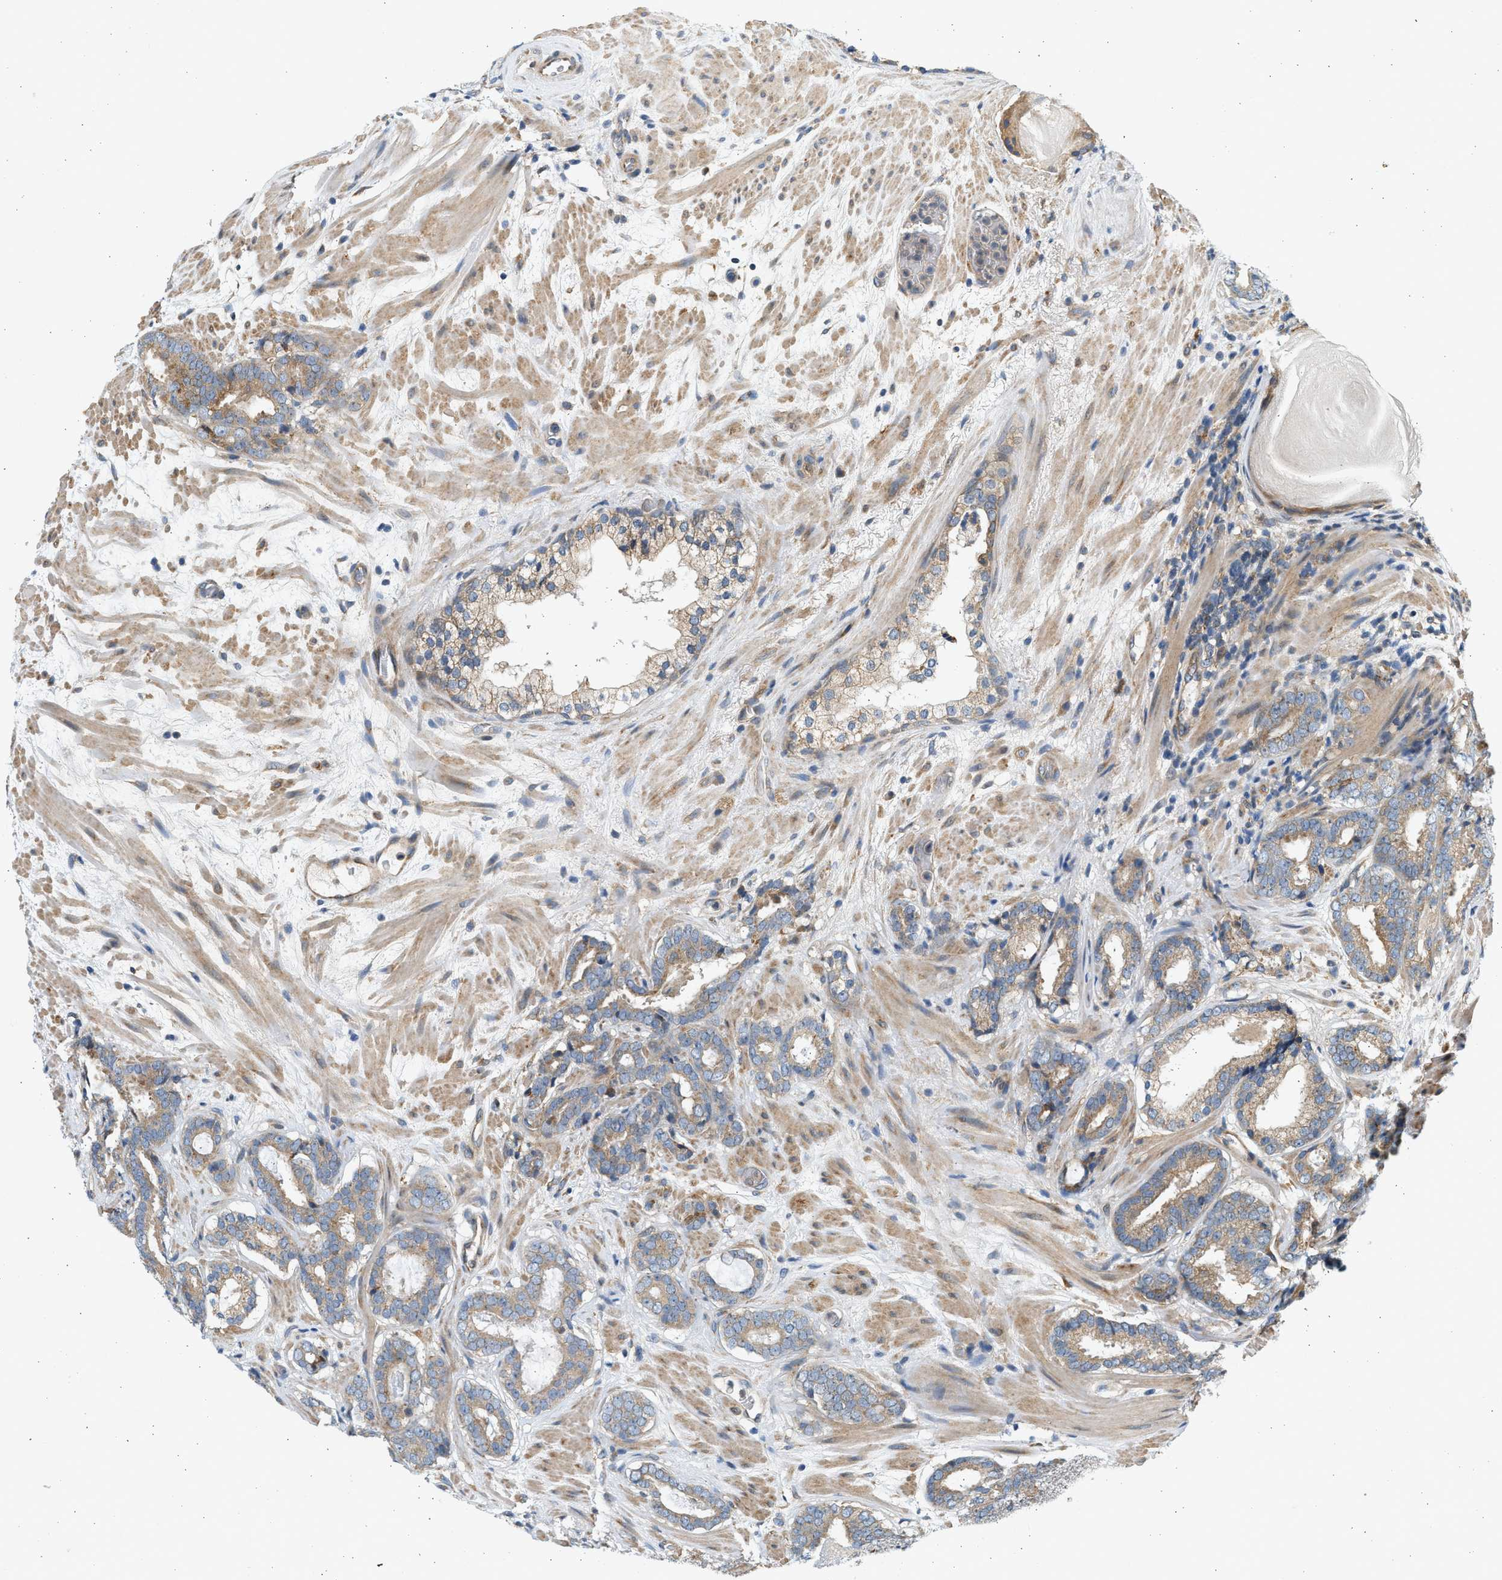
{"staining": {"intensity": "moderate", "quantity": ">75%", "location": "cytoplasmic/membranous"}, "tissue": "prostate cancer", "cell_type": "Tumor cells", "image_type": "cancer", "snomed": [{"axis": "morphology", "description": "Adenocarcinoma, Low grade"}, {"axis": "topography", "description": "Prostate"}], "caption": "Human prostate cancer stained for a protein (brown) shows moderate cytoplasmic/membranous positive positivity in approximately >75% of tumor cells.", "gene": "KDELR2", "patient": {"sex": "male", "age": 69}}